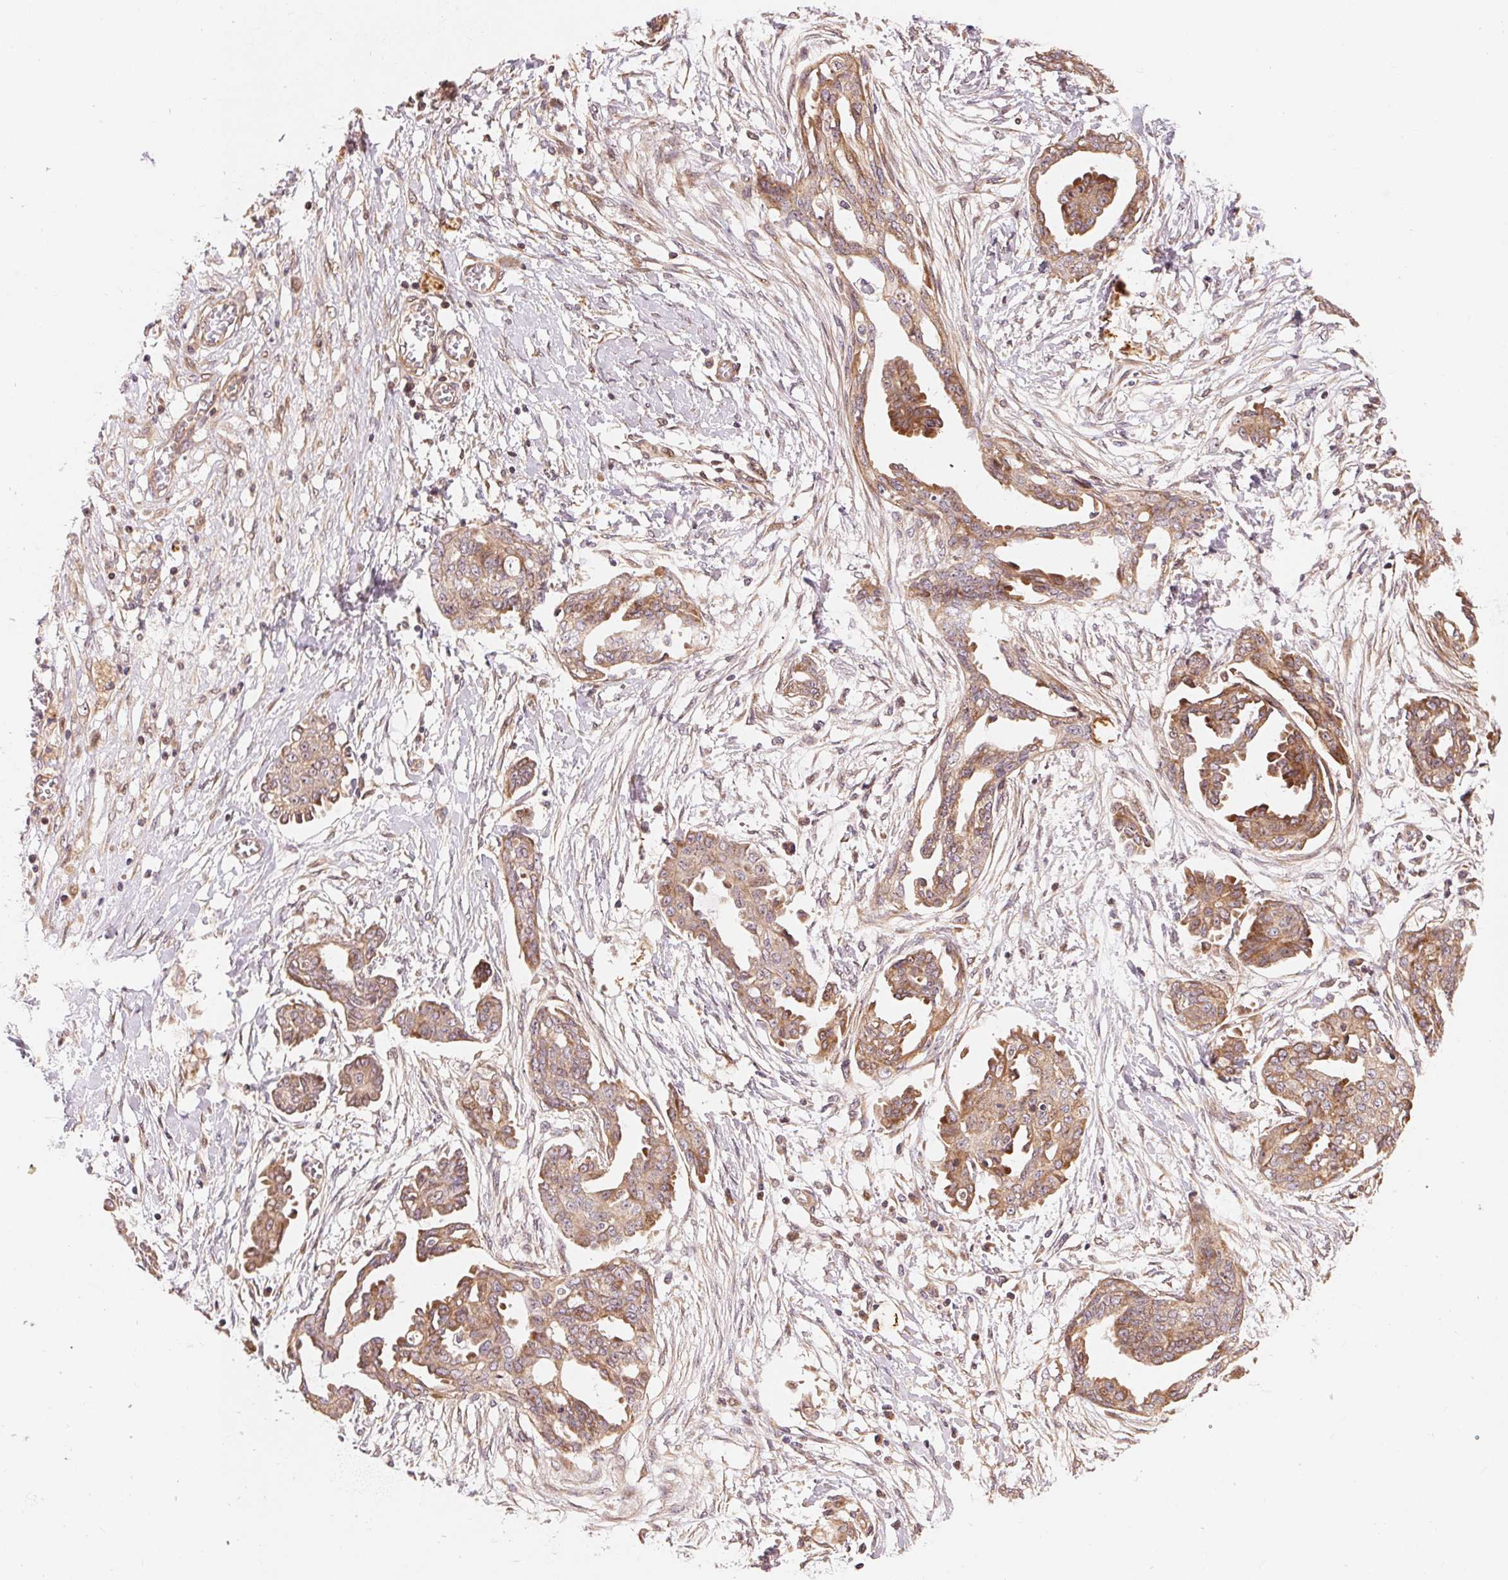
{"staining": {"intensity": "weak", "quantity": ">75%", "location": "cytoplasmic/membranous"}, "tissue": "ovarian cancer", "cell_type": "Tumor cells", "image_type": "cancer", "snomed": [{"axis": "morphology", "description": "Cystadenocarcinoma, serous, NOS"}, {"axis": "topography", "description": "Ovary"}], "caption": "IHC (DAB (3,3'-diaminobenzidine)) staining of human ovarian cancer (serous cystadenocarcinoma) demonstrates weak cytoplasmic/membranous protein expression in approximately >75% of tumor cells.", "gene": "TNIP2", "patient": {"sex": "female", "age": 71}}